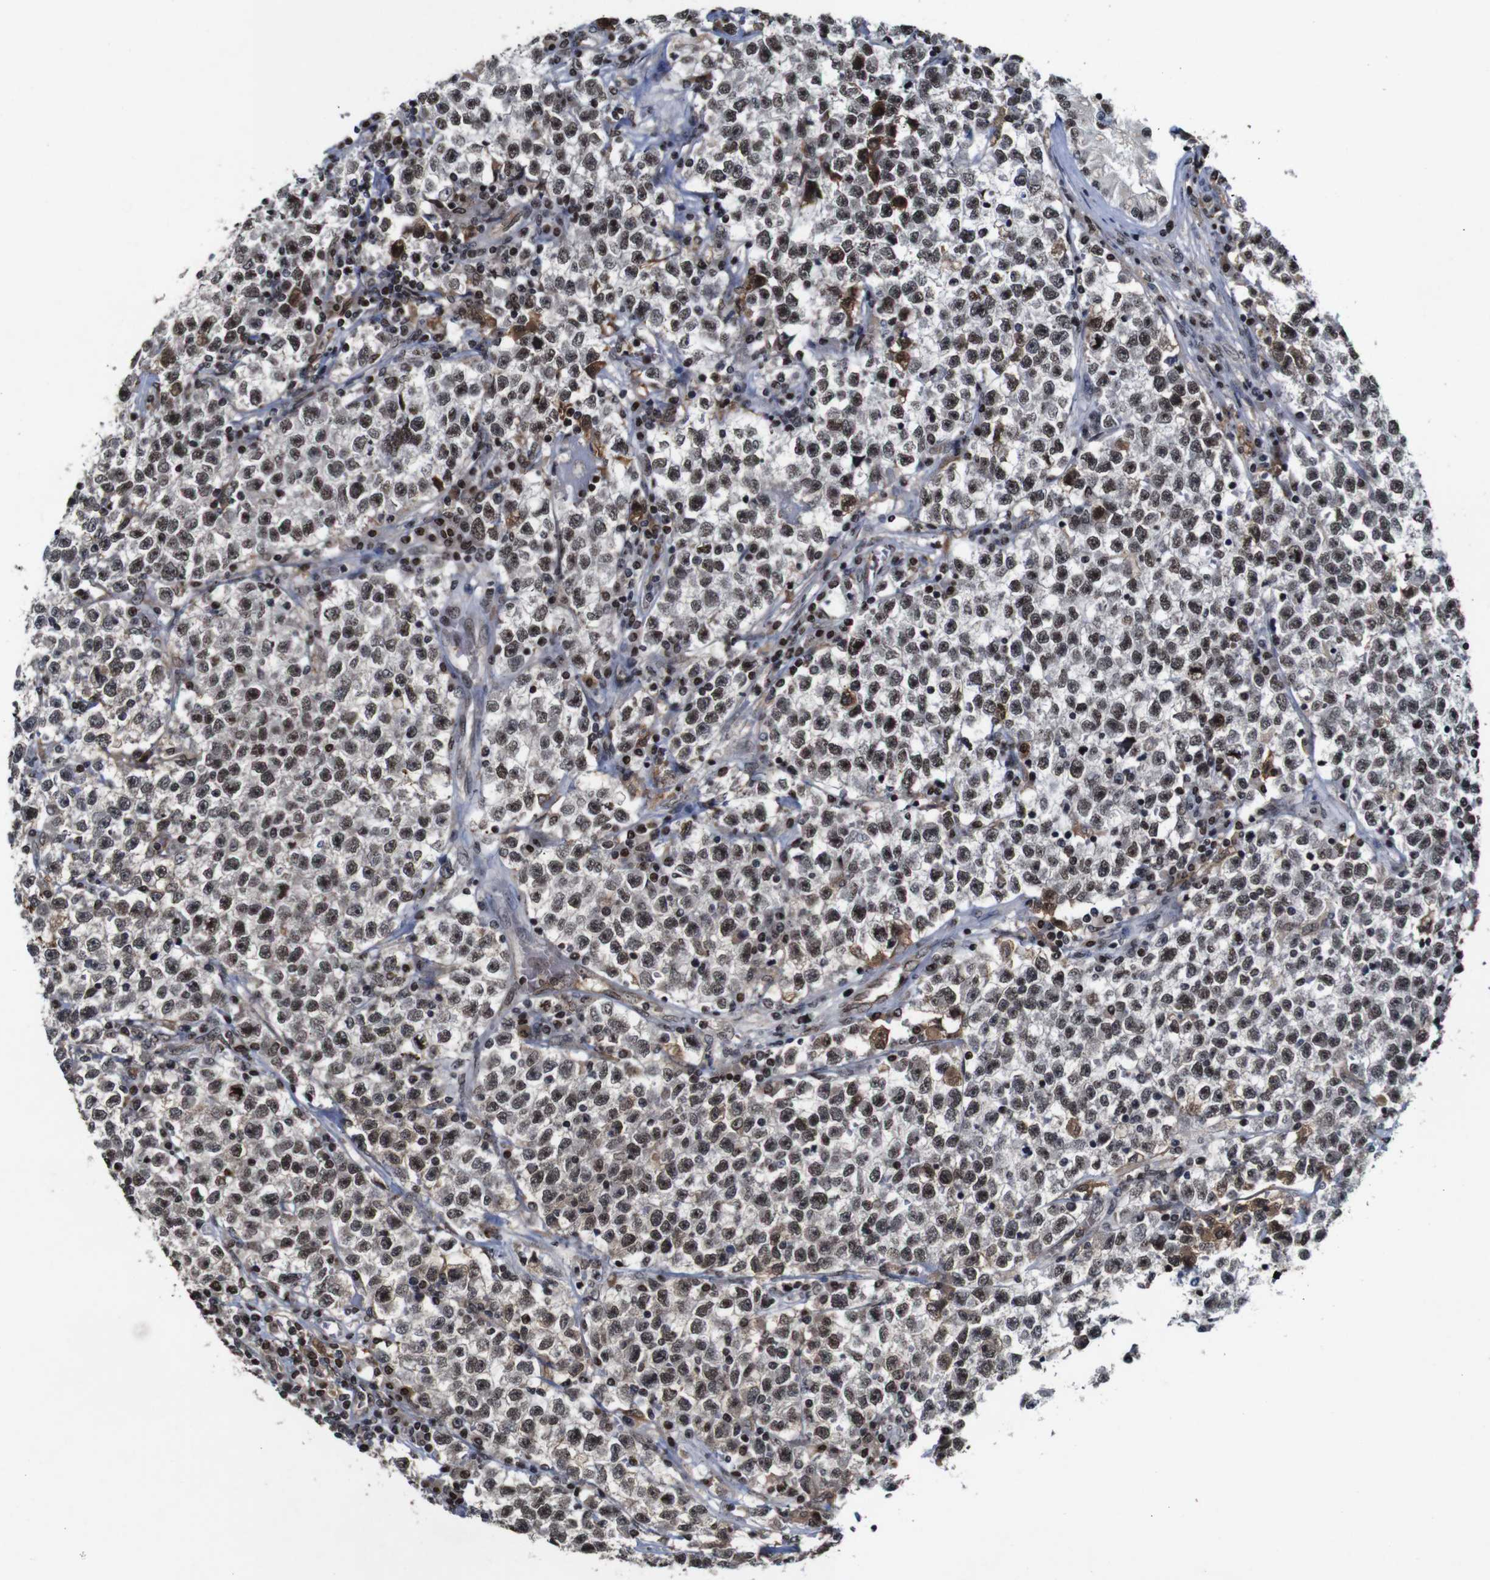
{"staining": {"intensity": "weak", "quantity": "25%-75%", "location": "nuclear"}, "tissue": "testis cancer", "cell_type": "Tumor cells", "image_type": "cancer", "snomed": [{"axis": "morphology", "description": "Seminoma, NOS"}, {"axis": "topography", "description": "Testis"}], "caption": "The immunohistochemical stain labels weak nuclear staining in tumor cells of testis cancer (seminoma) tissue.", "gene": "MYC", "patient": {"sex": "male", "age": 22}}